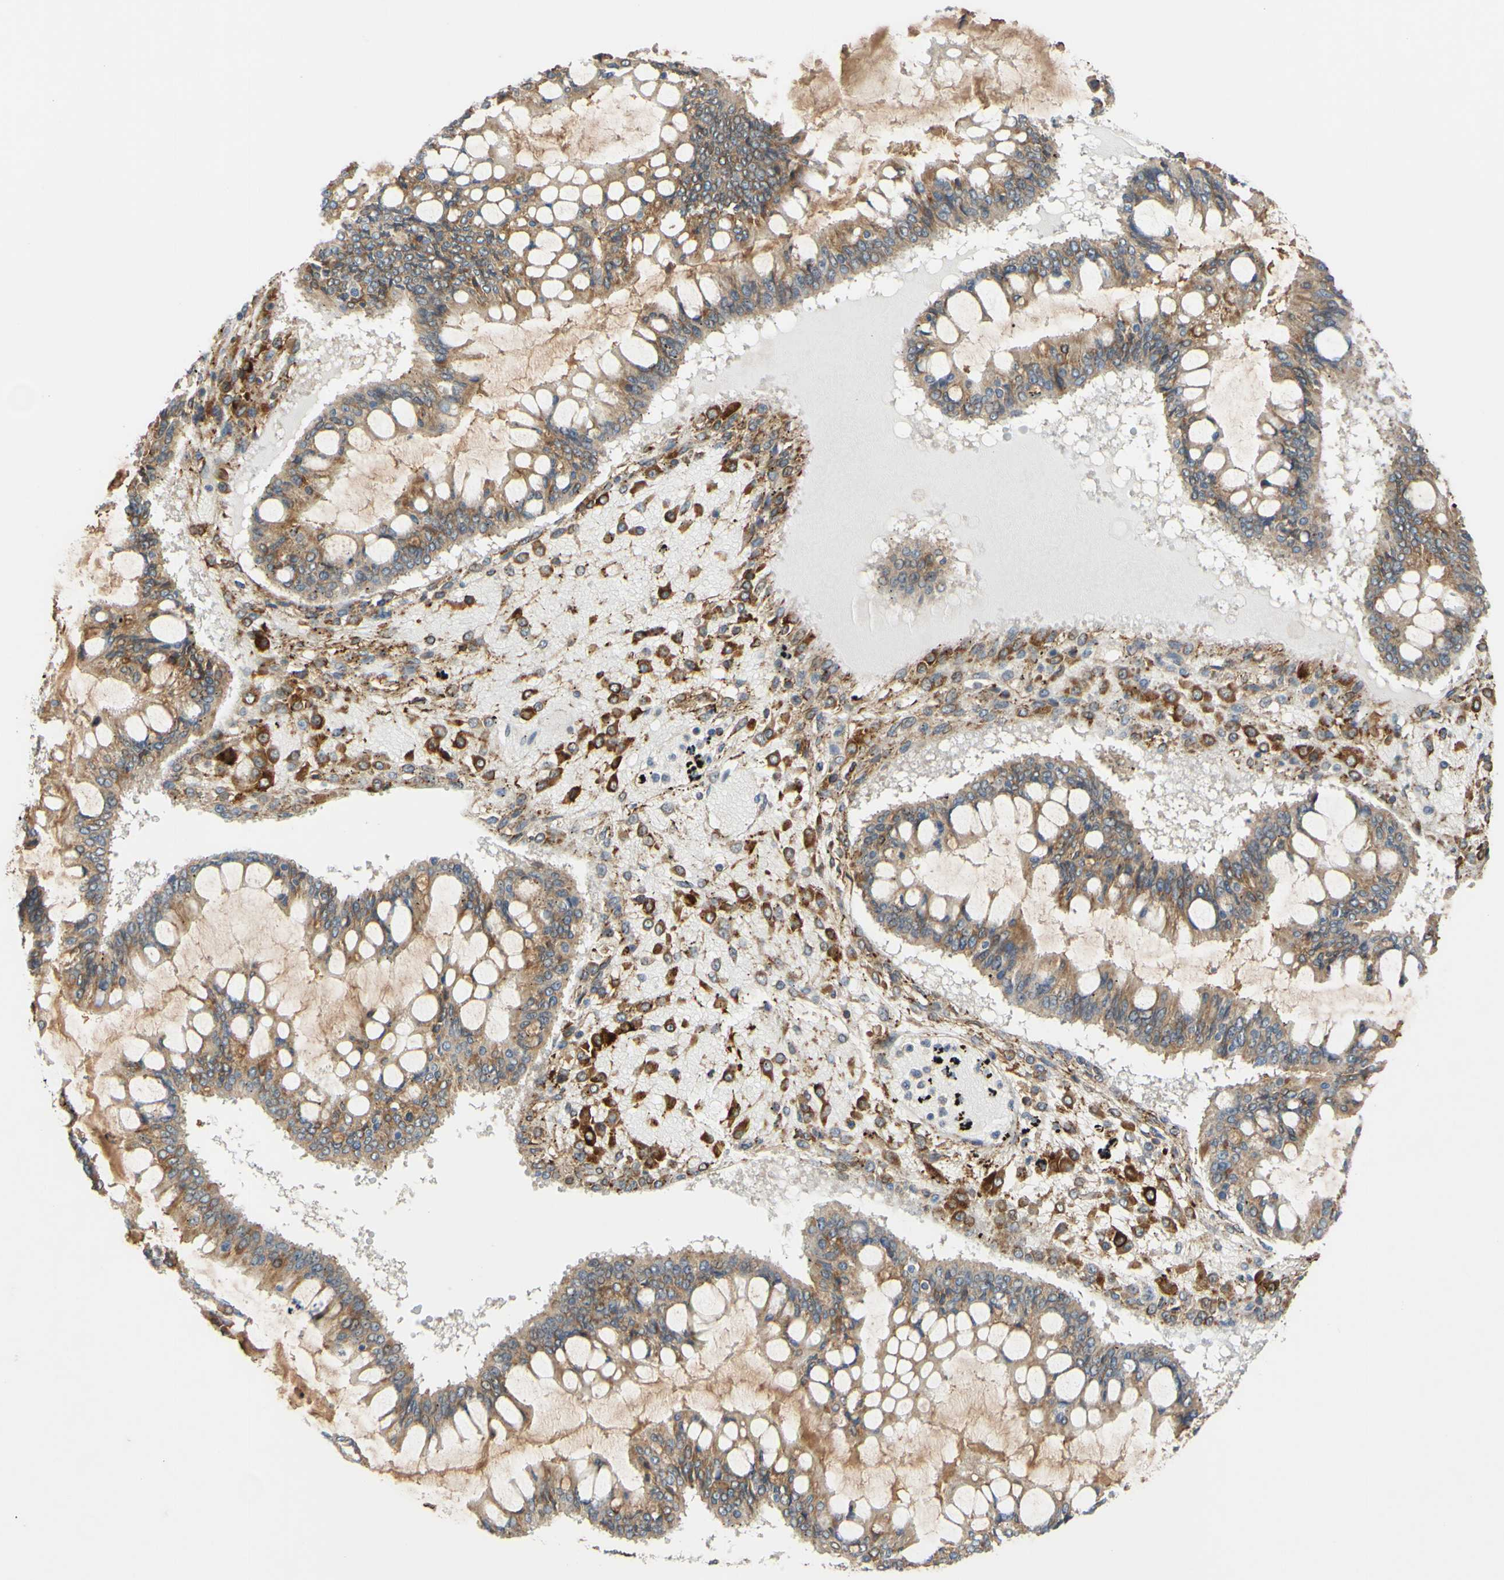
{"staining": {"intensity": "weak", "quantity": ">75%", "location": "cytoplasmic/membranous"}, "tissue": "ovarian cancer", "cell_type": "Tumor cells", "image_type": "cancer", "snomed": [{"axis": "morphology", "description": "Cystadenocarcinoma, mucinous, NOS"}, {"axis": "topography", "description": "Ovary"}], "caption": "The image demonstrates a brown stain indicating the presence of a protein in the cytoplasmic/membranous of tumor cells in mucinous cystadenocarcinoma (ovarian).", "gene": "POR", "patient": {"sex": "female", "age": 73}}